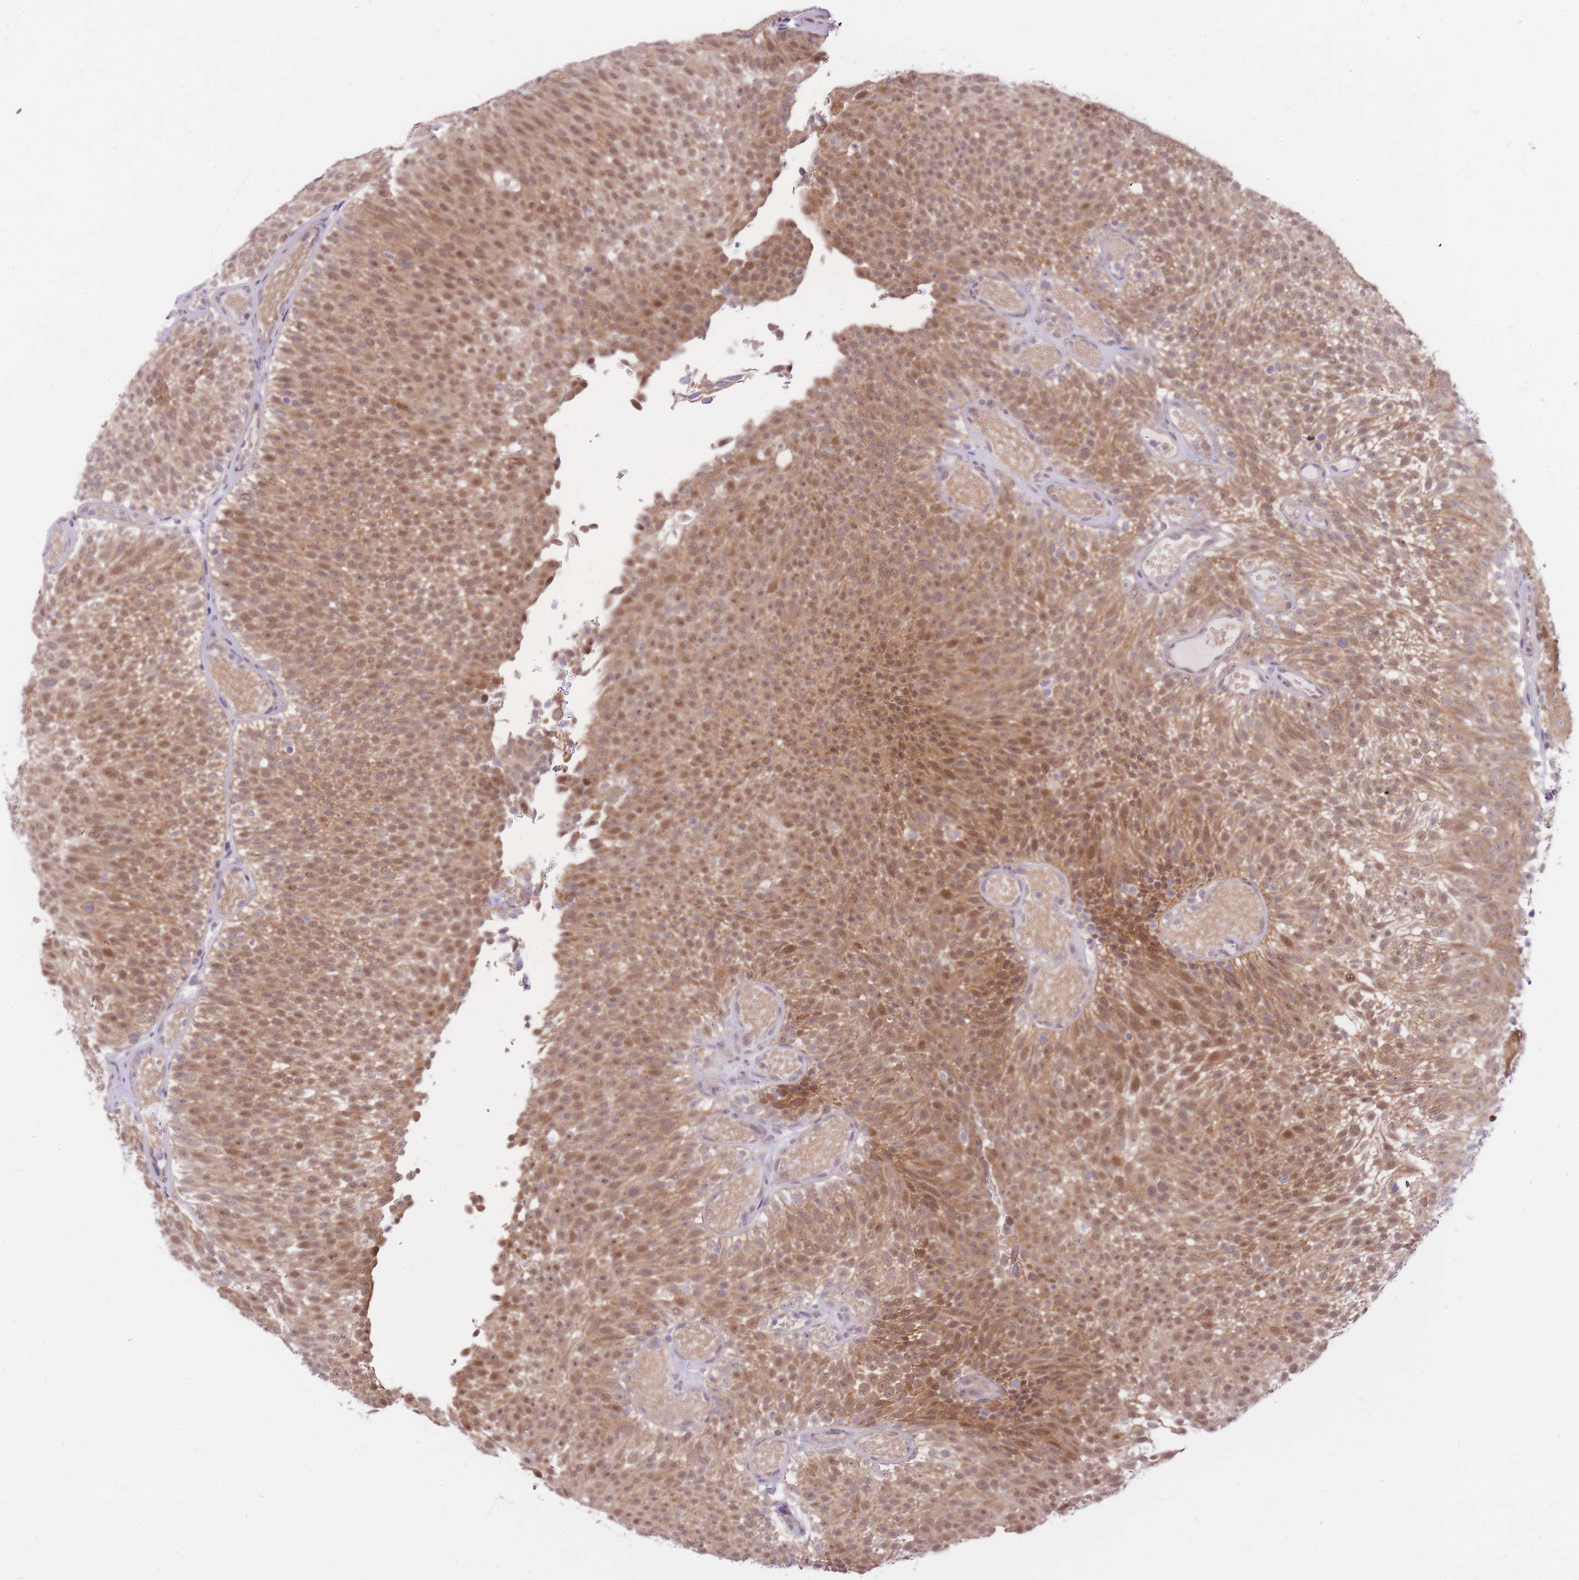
{"staining": {"intensity": "moderate", "quantity": ">75%", "location": "cytoplasmic/membranous,nuclear"}, "tissue": "urothelial cancer", "cell_type": "Tumor cells", "image_type": "cancer", "snomed": [{"axis": "morphology", "description": "Urothelial carcinoma, Low grade"}, {"axis": "topography", "description": "Urinary bladder"}], "caption": "This is a photomicrograph of IHC staining of urothelial cancer, which shows moderate expression in the cytoplasmic/membranous and nuclear of tumor cells.", "gene": "MINDY2", "patient": {"sex": "male", "age": 78}}